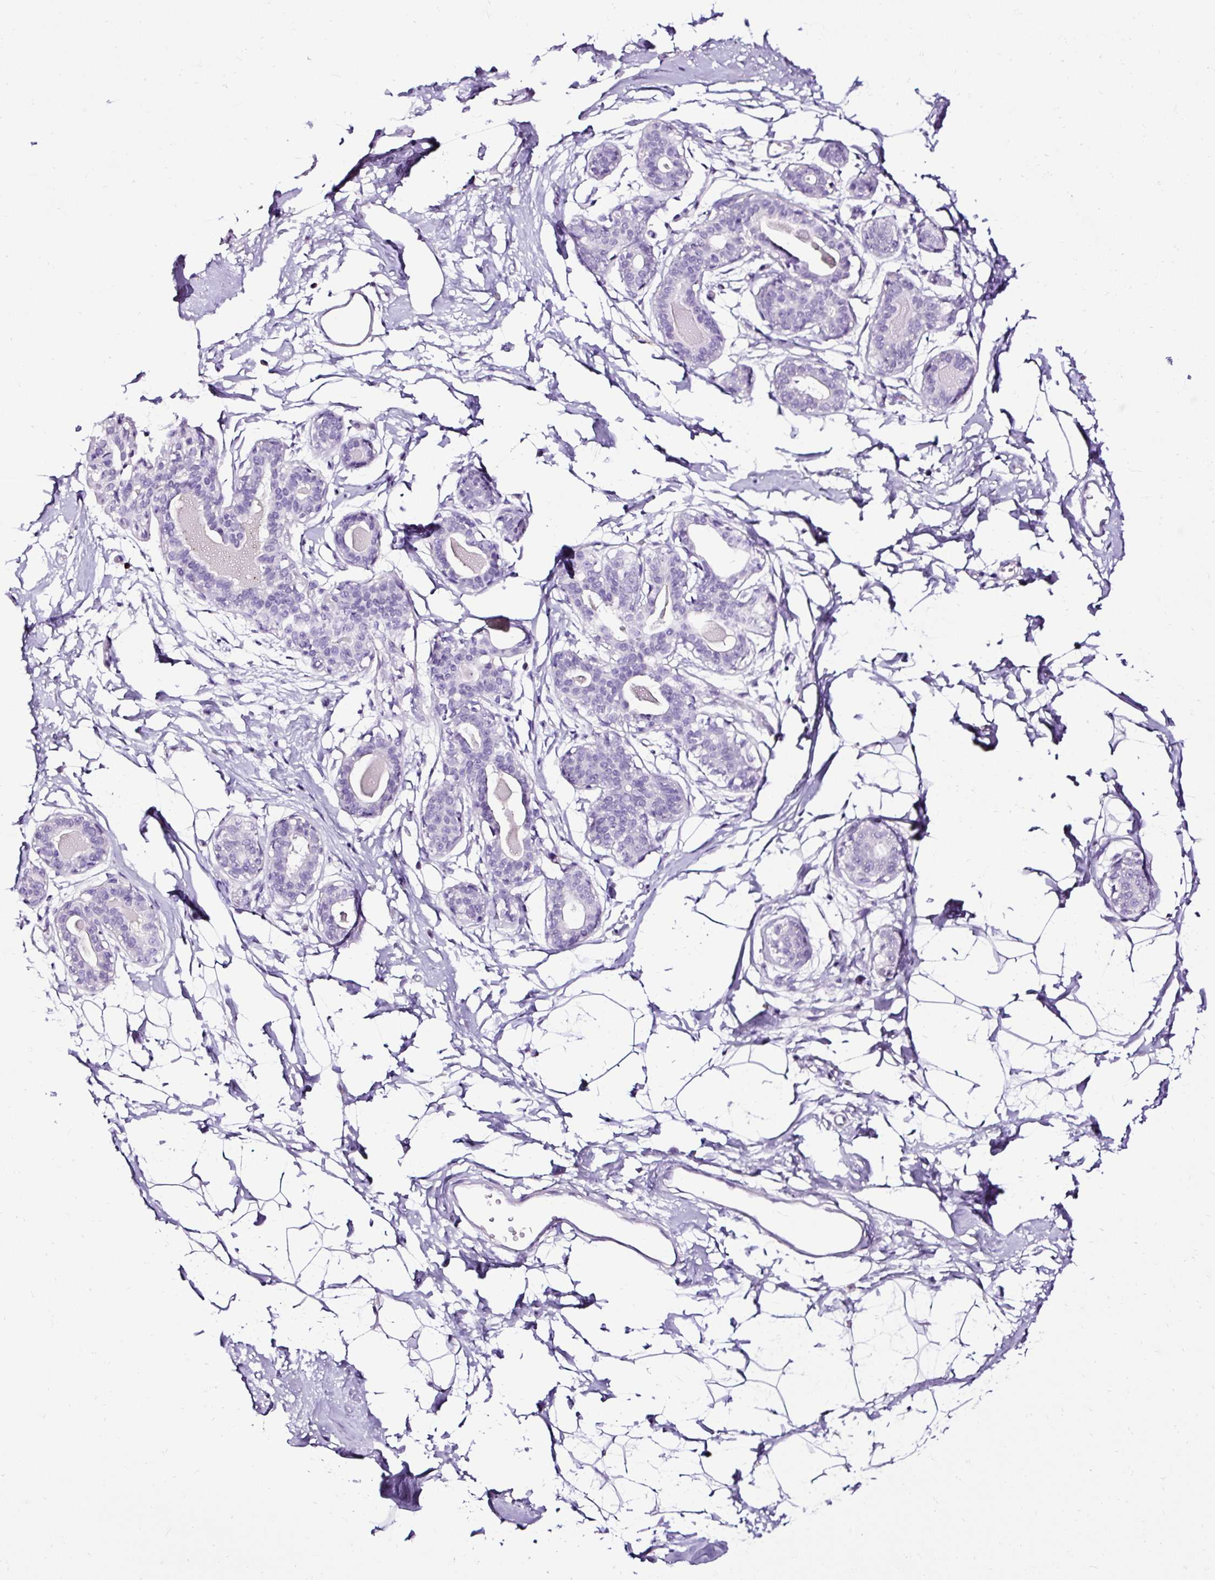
{"staining": {"intensity": "negative", "quantity": "none", "location": "none"}, "tissue": "breast", "cell_type": "Adipocytes", "image_type": "normal", "snomed": [{"axis": "morphology", "description": "Normal tissue, NOS"}, {"axis": "topography", "description": "Breast"}], "caption": "IHC histopathology image of benign human breast stained for a protein (brown), which exhibits no positivity in adipocytes.", "gene": "SLC7A8", "patient": {"sex": "female", "age": 45}}